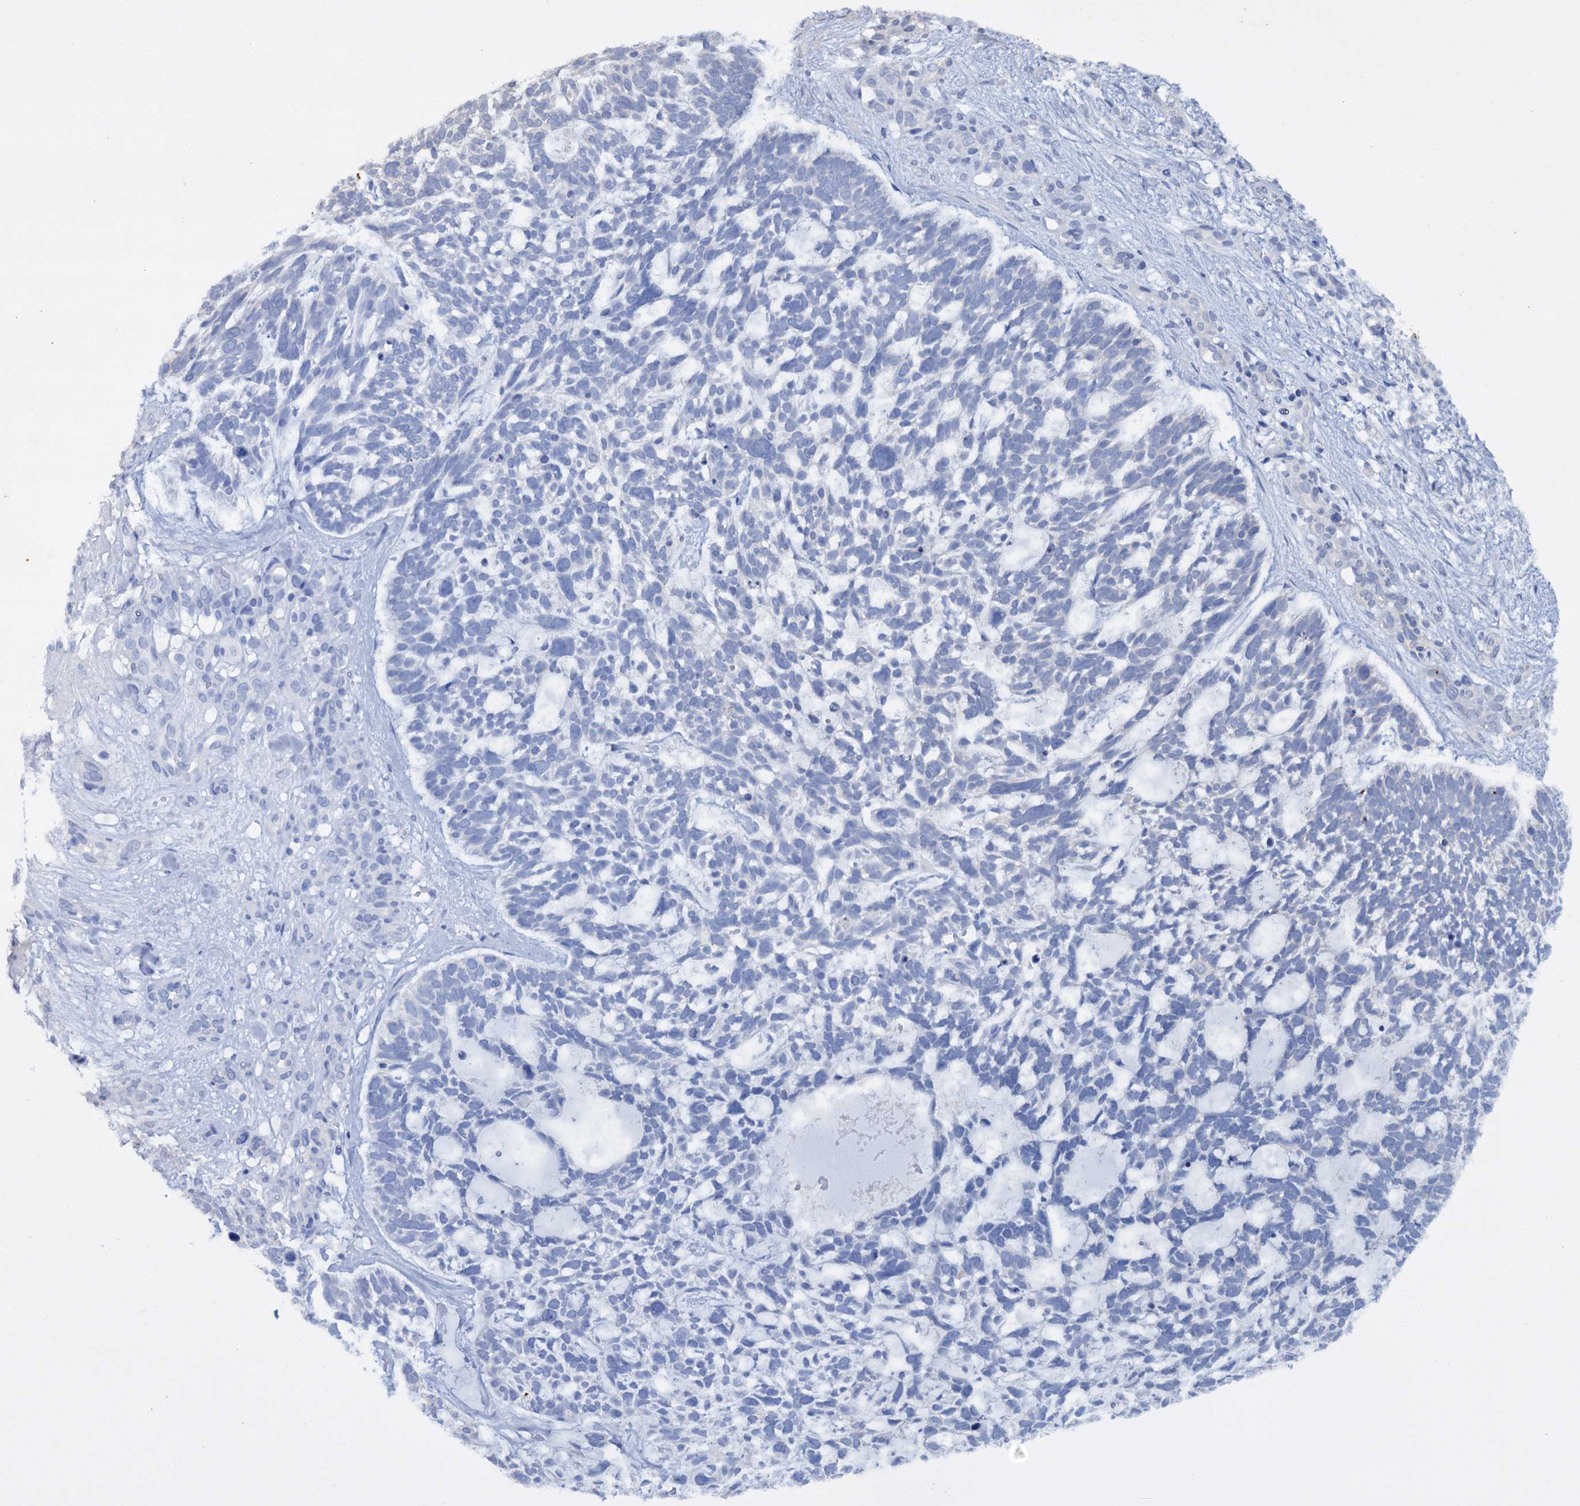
{"staining": {"intensity": "negative", "quantity": "none", "location": "none"}, "tissue": "skin cancer", "cell_type": "Tumor cells", "image_type": "cancer", "snomed": [{"axis": "morphology", "description": "Basal cell carcinoma"}, {"axis": "topography", "description": "Skin"}], "caption": "Tumor cells are negative for brown protein staining in skin basal cell carcinoma. (Stains: DAB (3,3'-diaminobenzidine) immunohistochemistry (IHC) with hematoxylin counter stain, Microscopy: brightfield microscopy at high magnification).", "gene": "ETFBKMT", "patient": {"sex": "male", "age": 88}}